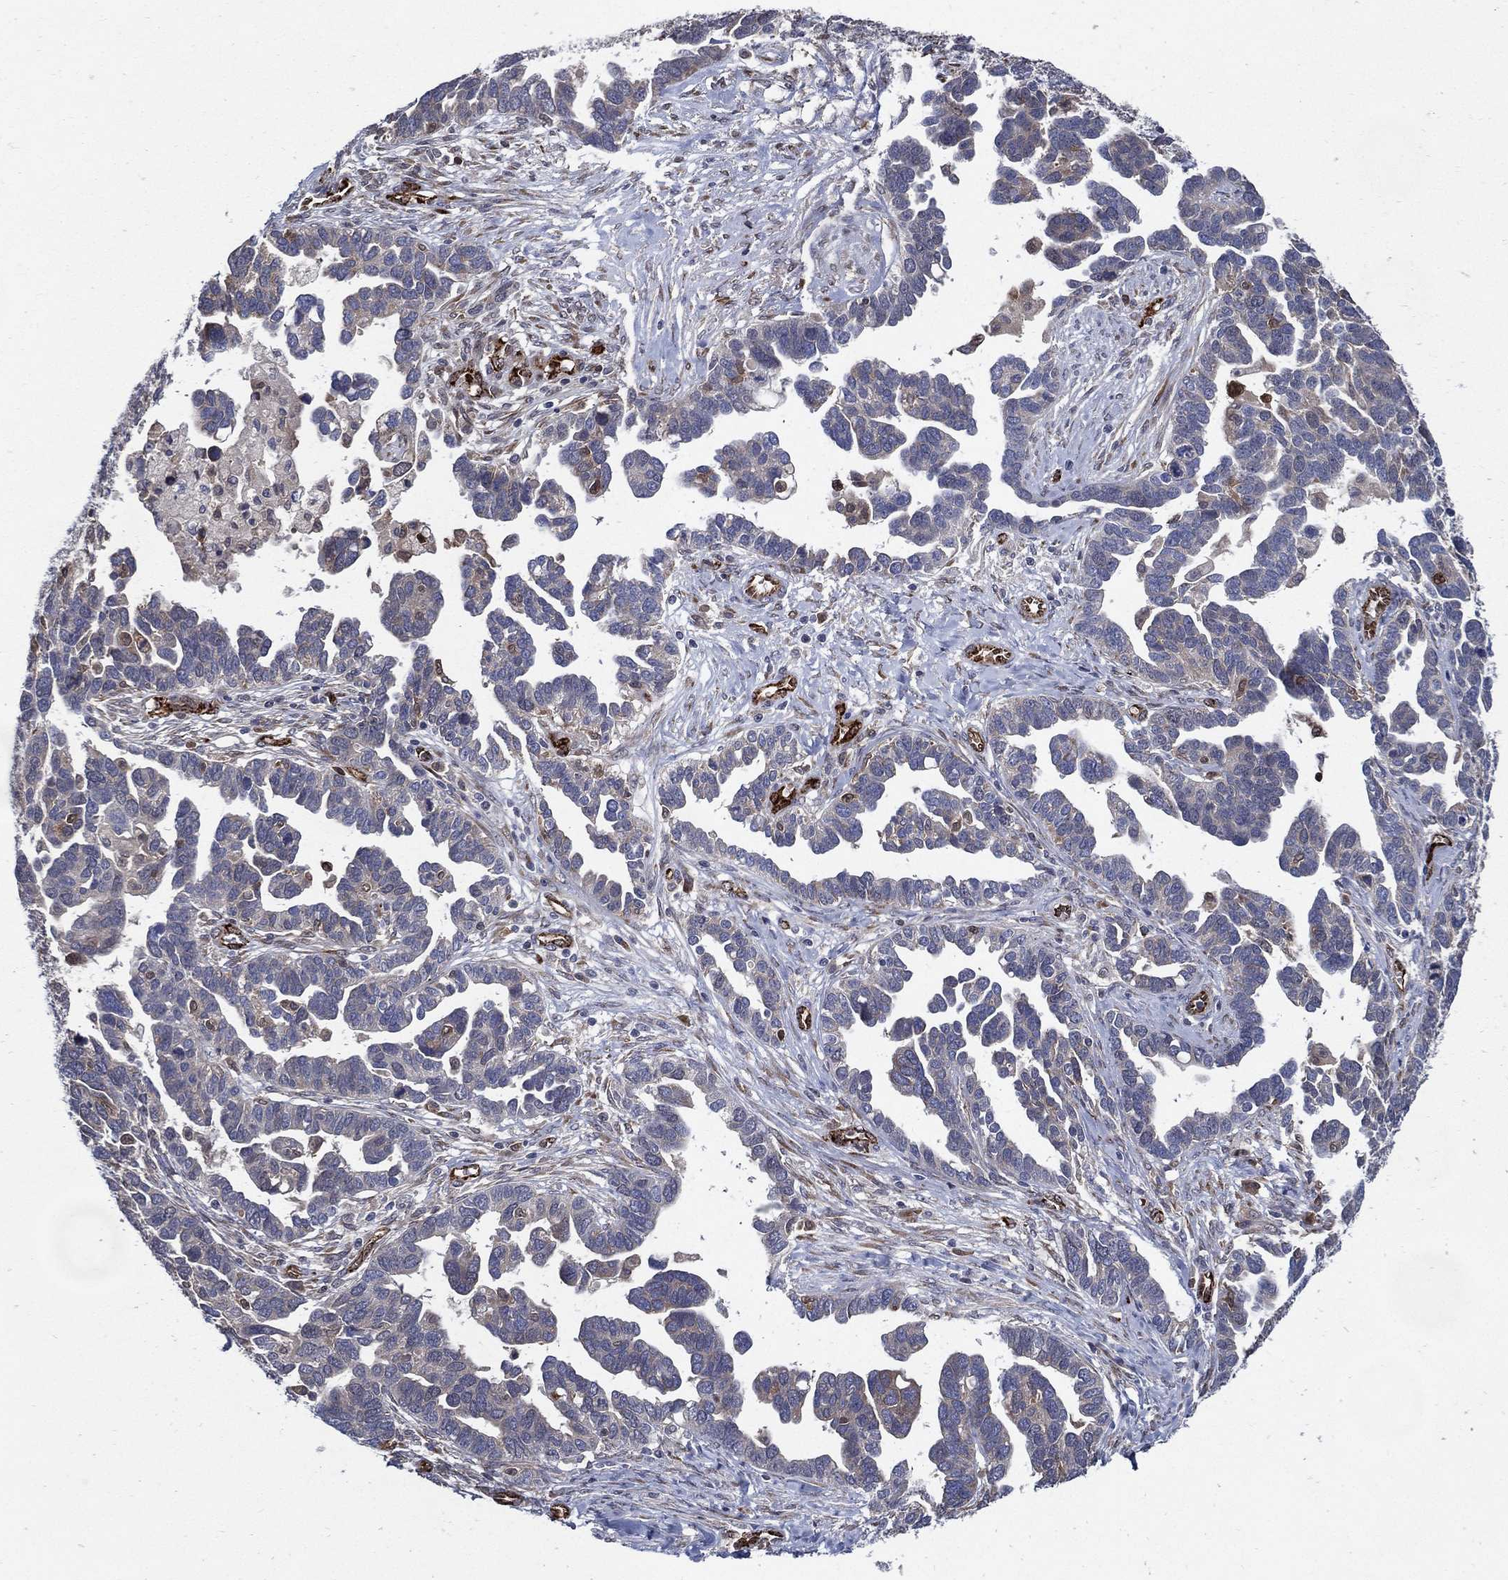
{"staining": {"intensity": "negative", "quantity": "none", "location": "none"}, "tissue": "ovarian cancer", "cell_type": "Tumor cells", "image_type": "cancer", "snomed": [{"axis": "morphology", "description": "Cystadenocarcinoma, serous, NOS"}, {"axis": "topography", "description": "Ovary"}], "caption": "Immunohistochemistry image of neoplastic tissue: ovarian cancer stained with DAB exhibits no significant protein positivity in tumor cells.", "gene": "ARHGAP11A", "patient": {"sex": "female", "age": 54}}